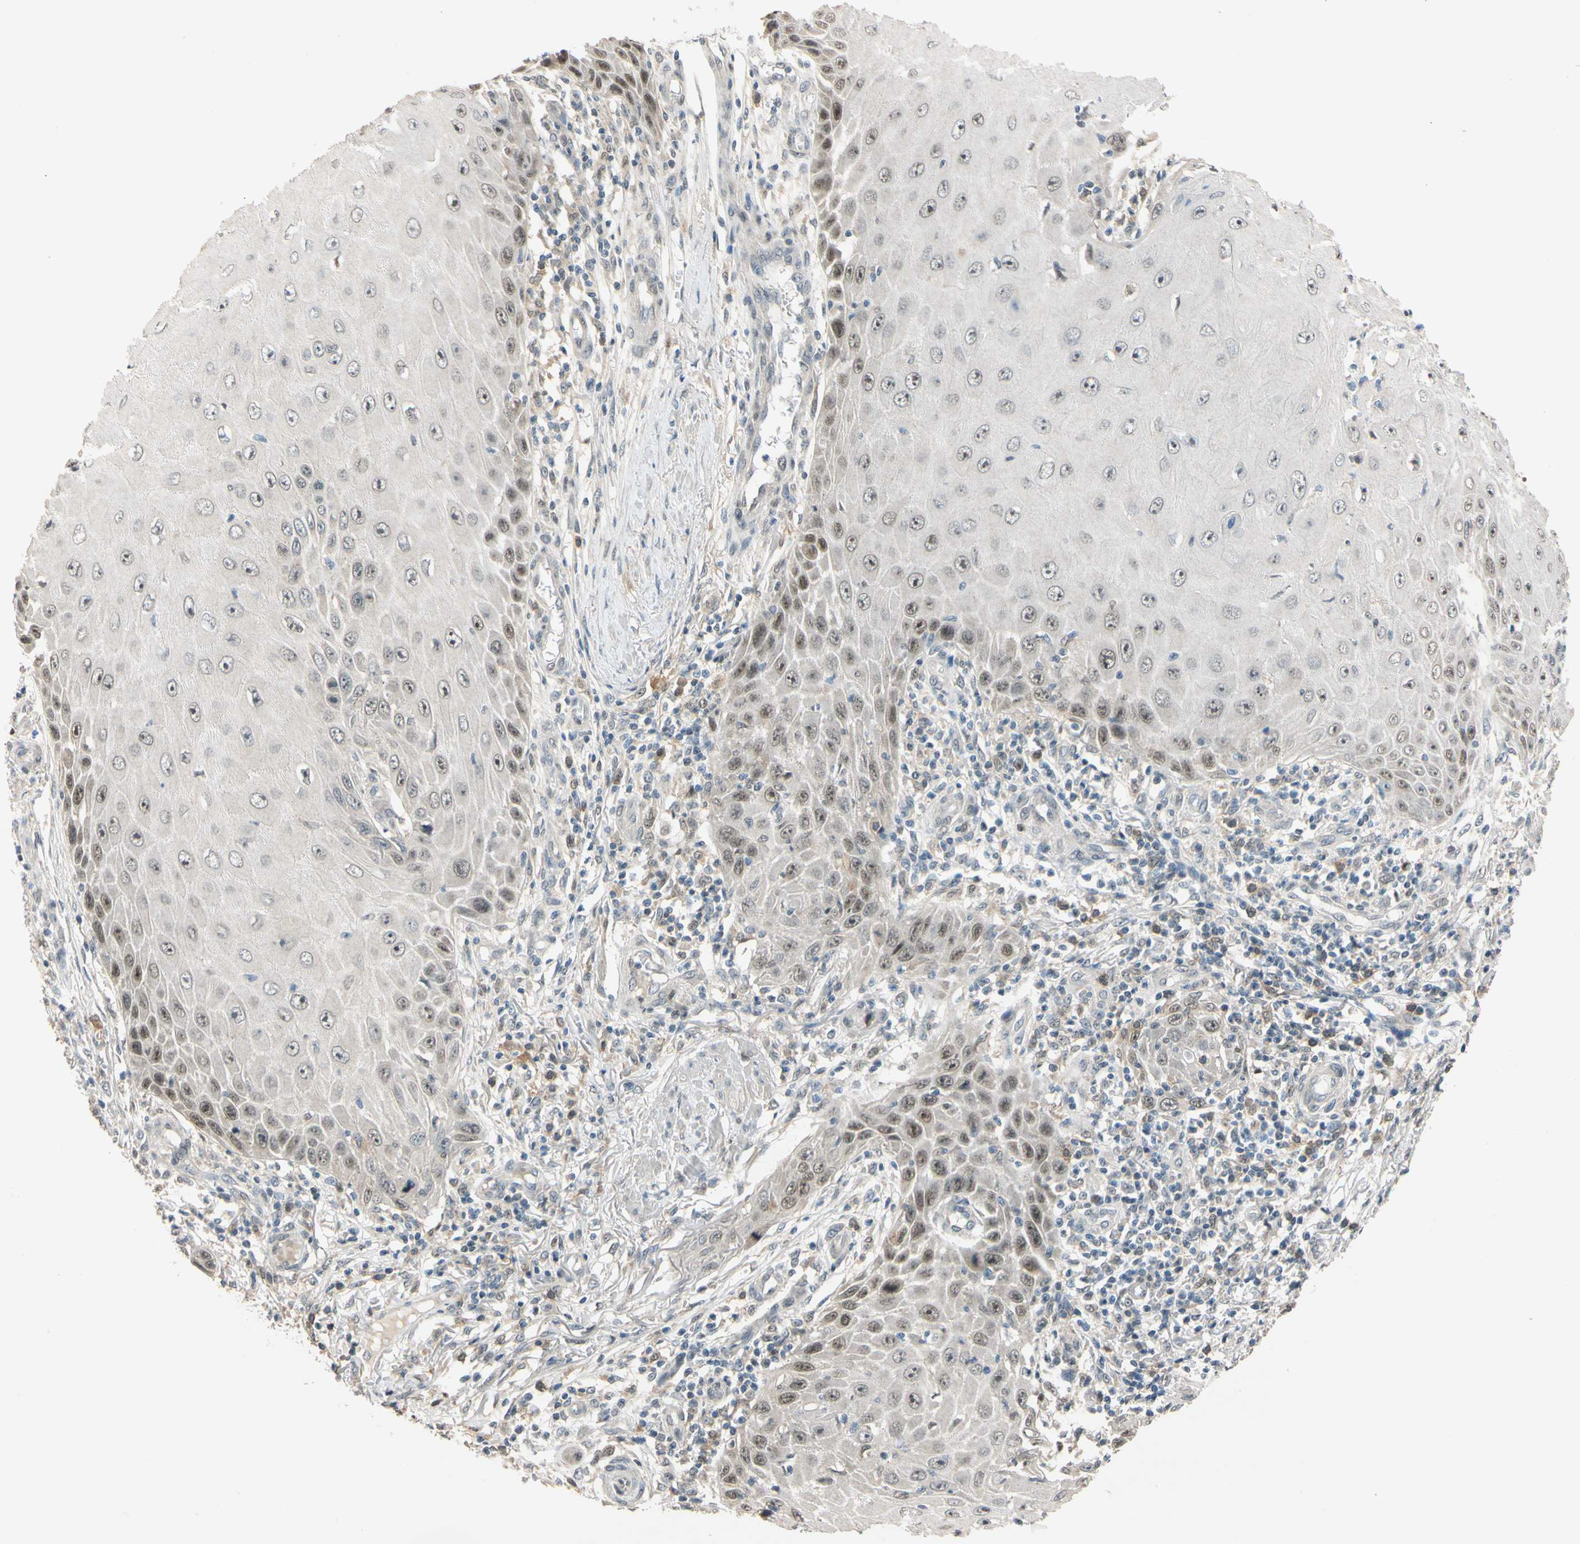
{"staining": {"intensity": "moderate", "quantity": "25%-75%", "location": "cytoplasmic/membranous,nuclear"}, "tissue": "skin cancer", "cell_type": "Tumor cells", "image_type": "cancer", "snomed": [{"axis": "morphology", "description": "Squamous cell carcinoma, NOS"}, {"axis": "topography", "description": "Skin"}], "caption": "This is an image of IHC staining of squamous cell carcinoma (skin), which shows moderate positivity in the cytoplasmic/membranous and nuclear of tumor cells.", "gene": "RIOX2", "patient": {"sex": "female", "age": 73}}